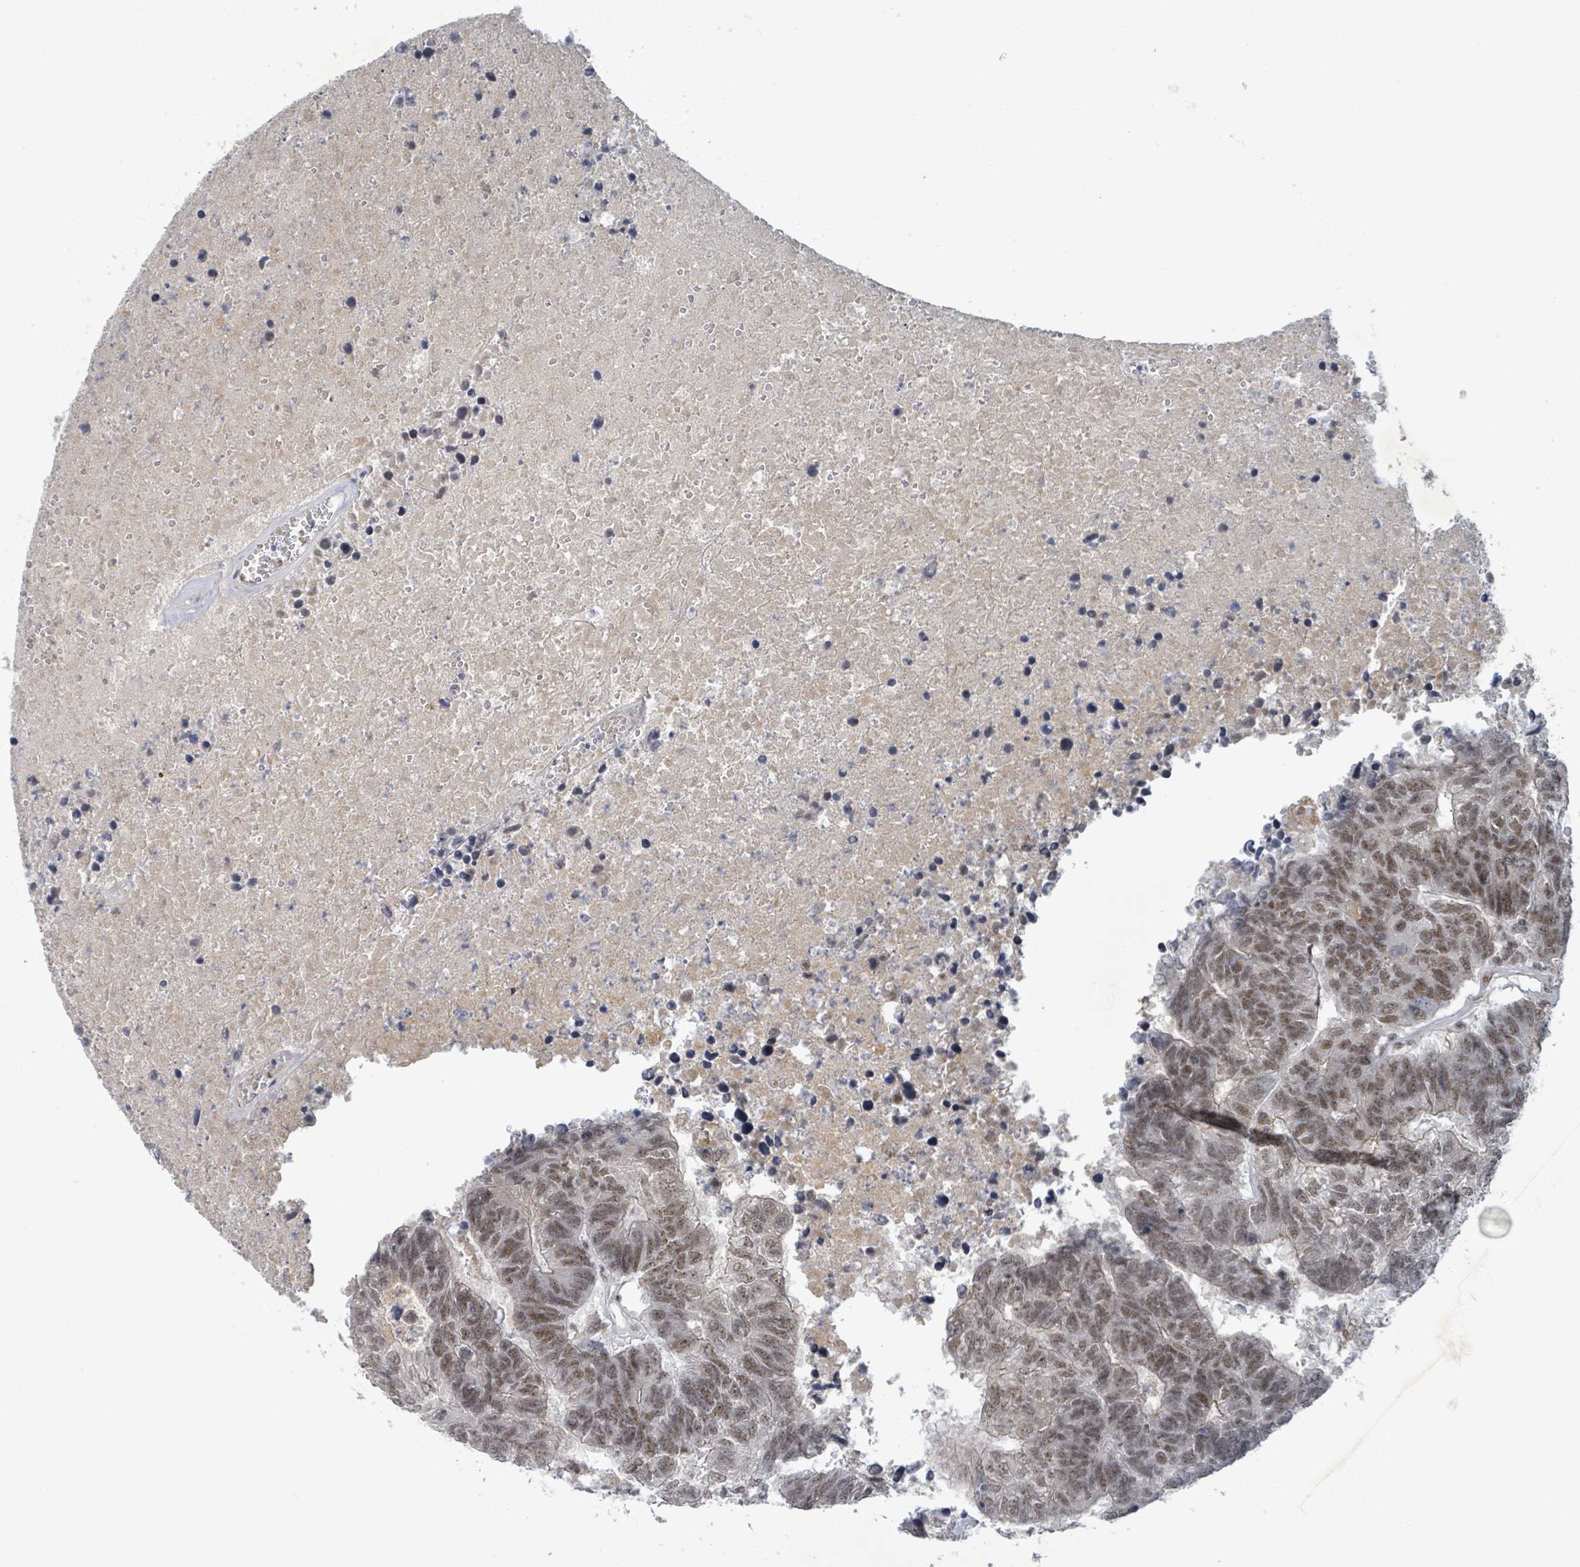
{"staining": {"intensity": "moderate", "quantity": ">75%", "location": "nuclear"}, "tissue": "colorectal cancer", "cell_type": "Tumor cells", "image_type": "cancer", "snomed": [{"axis": "morphology", "description": "Adenocarcinoma, NOS"}, {"axis": "topography", "description": "Colon"}], "caption": "Protein expression by immunohistochemistry (IHC) demonstrates moderate nuclear expression in approximately >75% of tumor cells in colorectal cancer (adenocarcinoma).", "gene": "BANP", "patient": {"sex": "female", "age": 48}}